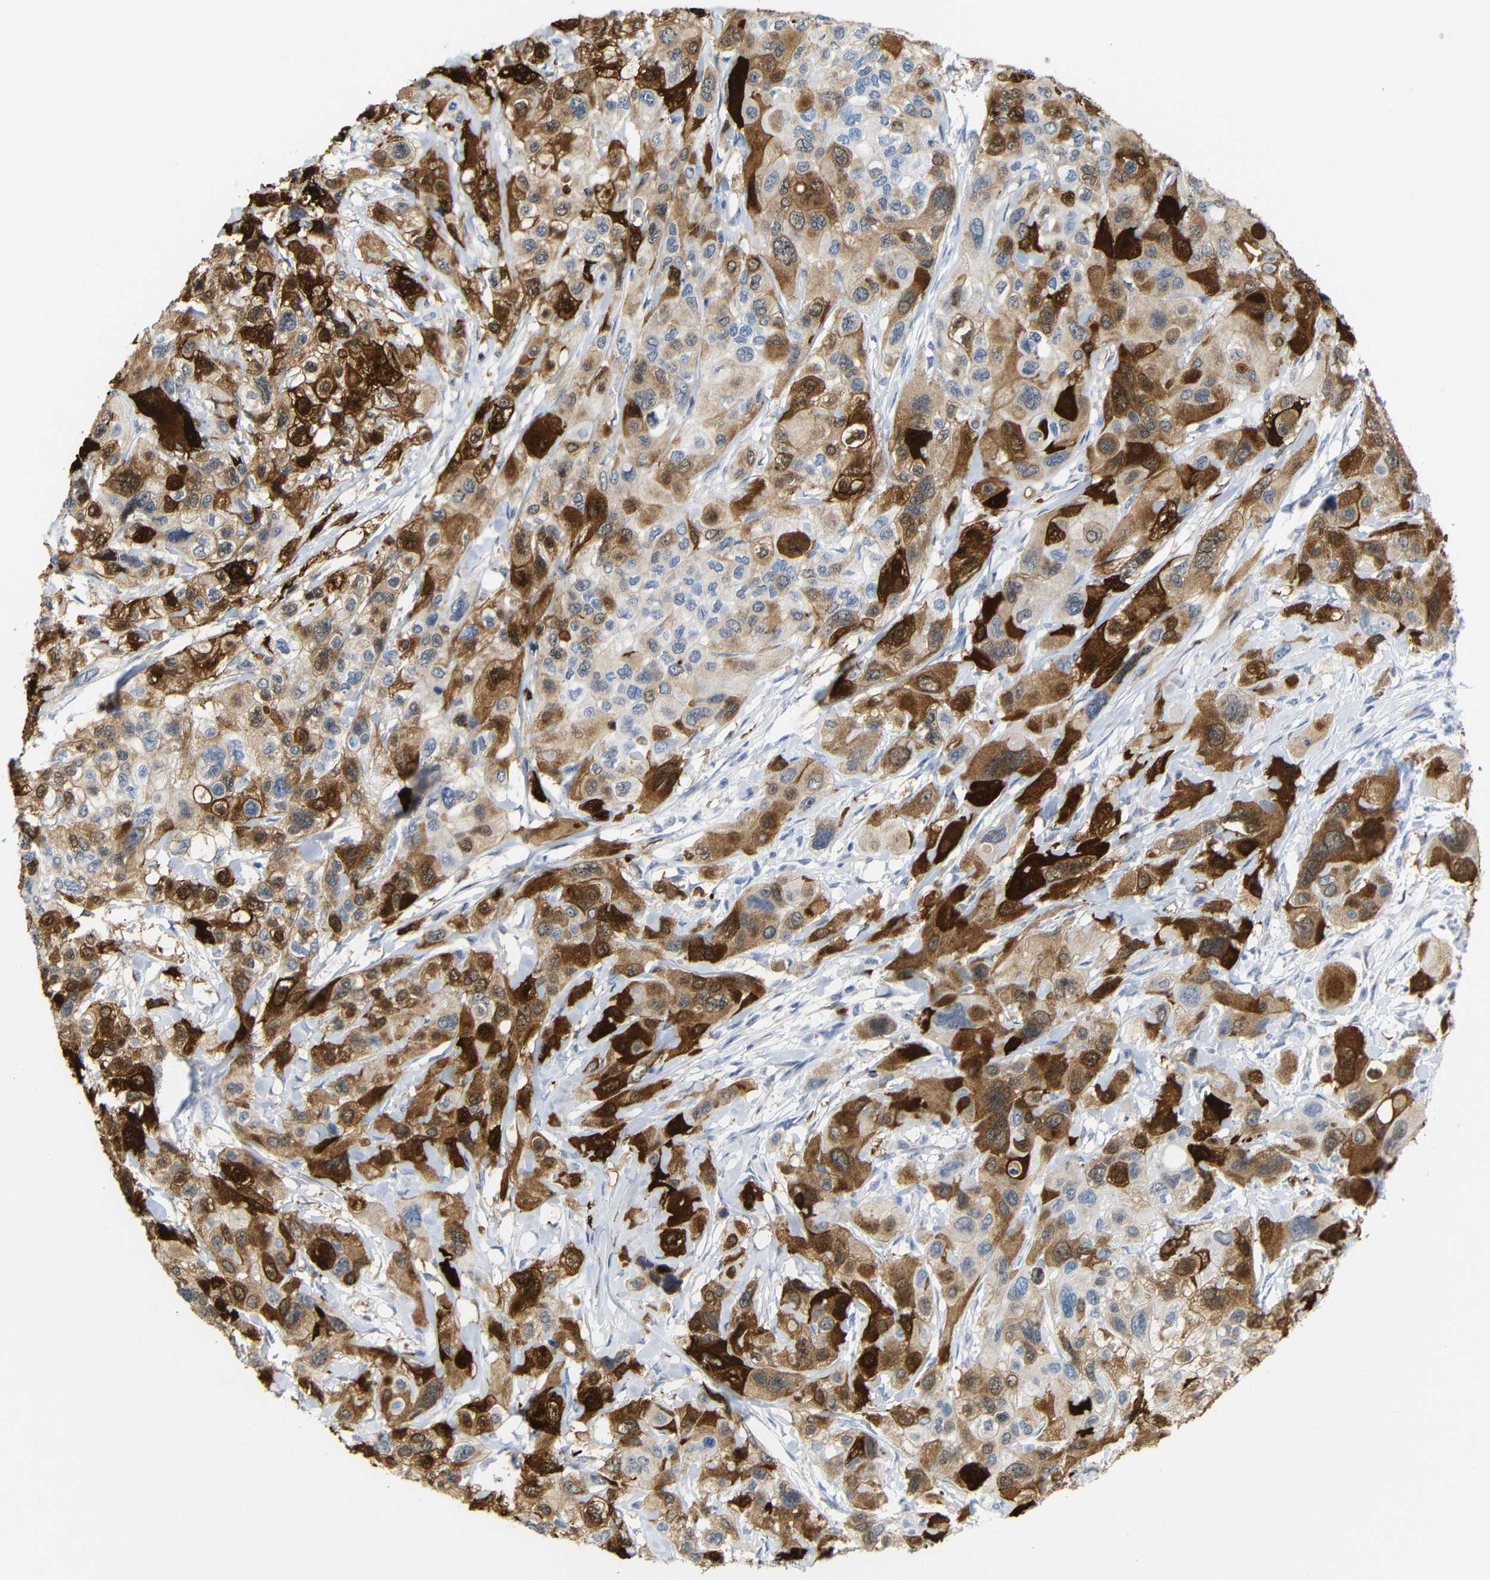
{"staining": {"intensity": "strong", "quantity": ">75%", "location": "cytoplasmic/membranous"}, "tissue": "pancreatic cancer", "cell_type": "Tumor cells", "image_type": "cancer", "snomed": [{"axis": "morphology", "description": "Adenocarcinoma, NOS"}, {"axis": "topography", "description": "Pancreas"}], "caption": "IHC (DAB) staining of human pancreatic cancer displays strong cytoplasmic/membranous protein expression in about >75% of tumor cells.", "gene": "MT1A", "patient": {"sex": "male", "age": 73}}